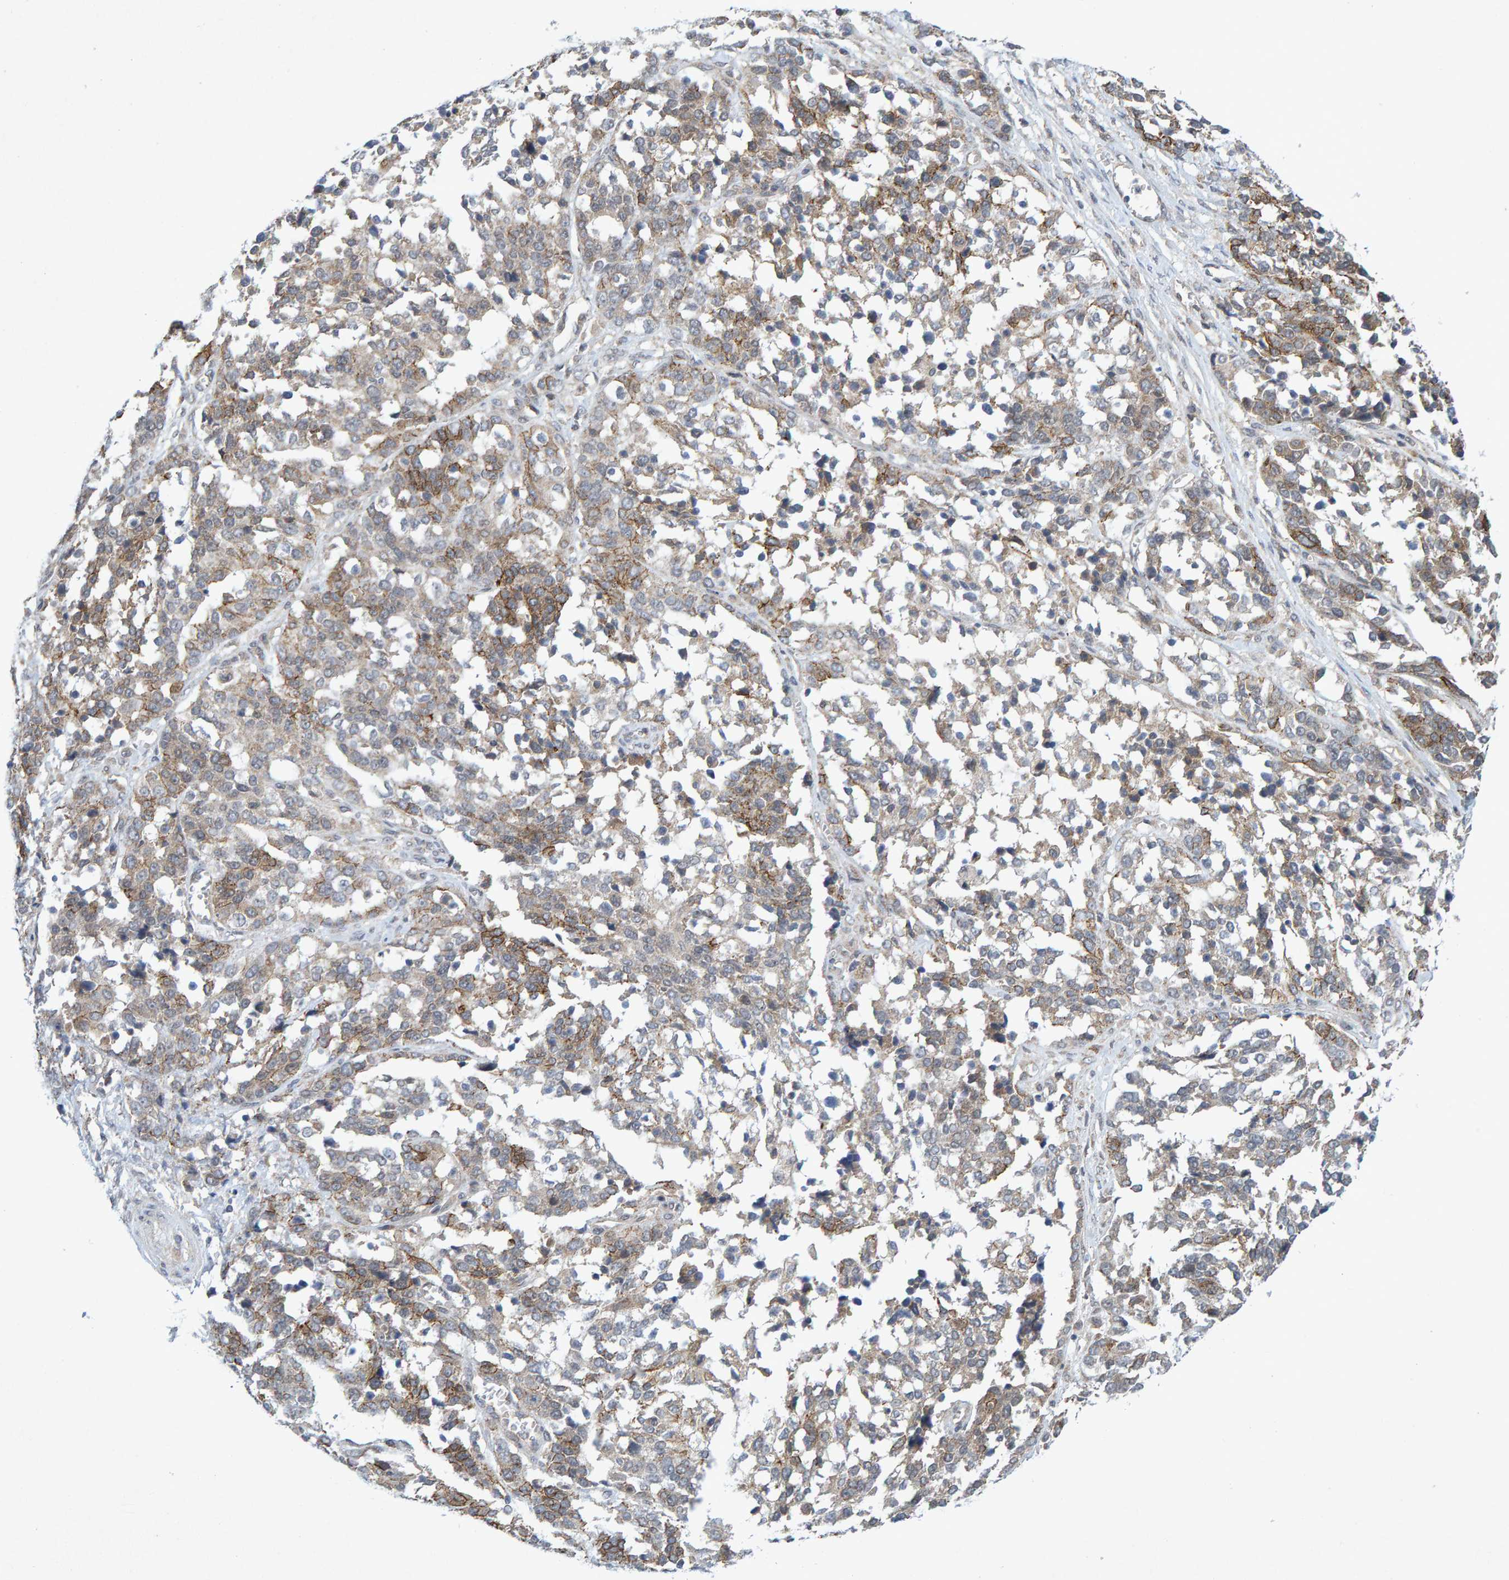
{"staining": {"intensity": "moderate", "quantity": ">75%", "location": "cytoplasmic/membranous"}, "tissue": "ovarian cancer", "cell_type": "Tumor cells", "image_type": "cancer", "snomed": [{"axis": "morphology", "description": "Cystadenocarcinoma, serous, NOS"}, {"axis": "topography", "description": "Ovary"}], "caption": "Immunohistochemical staining of serous cystadenocarcinoma (ovarian) demonstrates medium levels of moderate cytoplasmic/membranous staining in approximately >75% of tumor cells. (IHC, brightfield microscopy, high magnification).", "gene": "CDH2", "patient": {"sex": "female", "age": 44}}